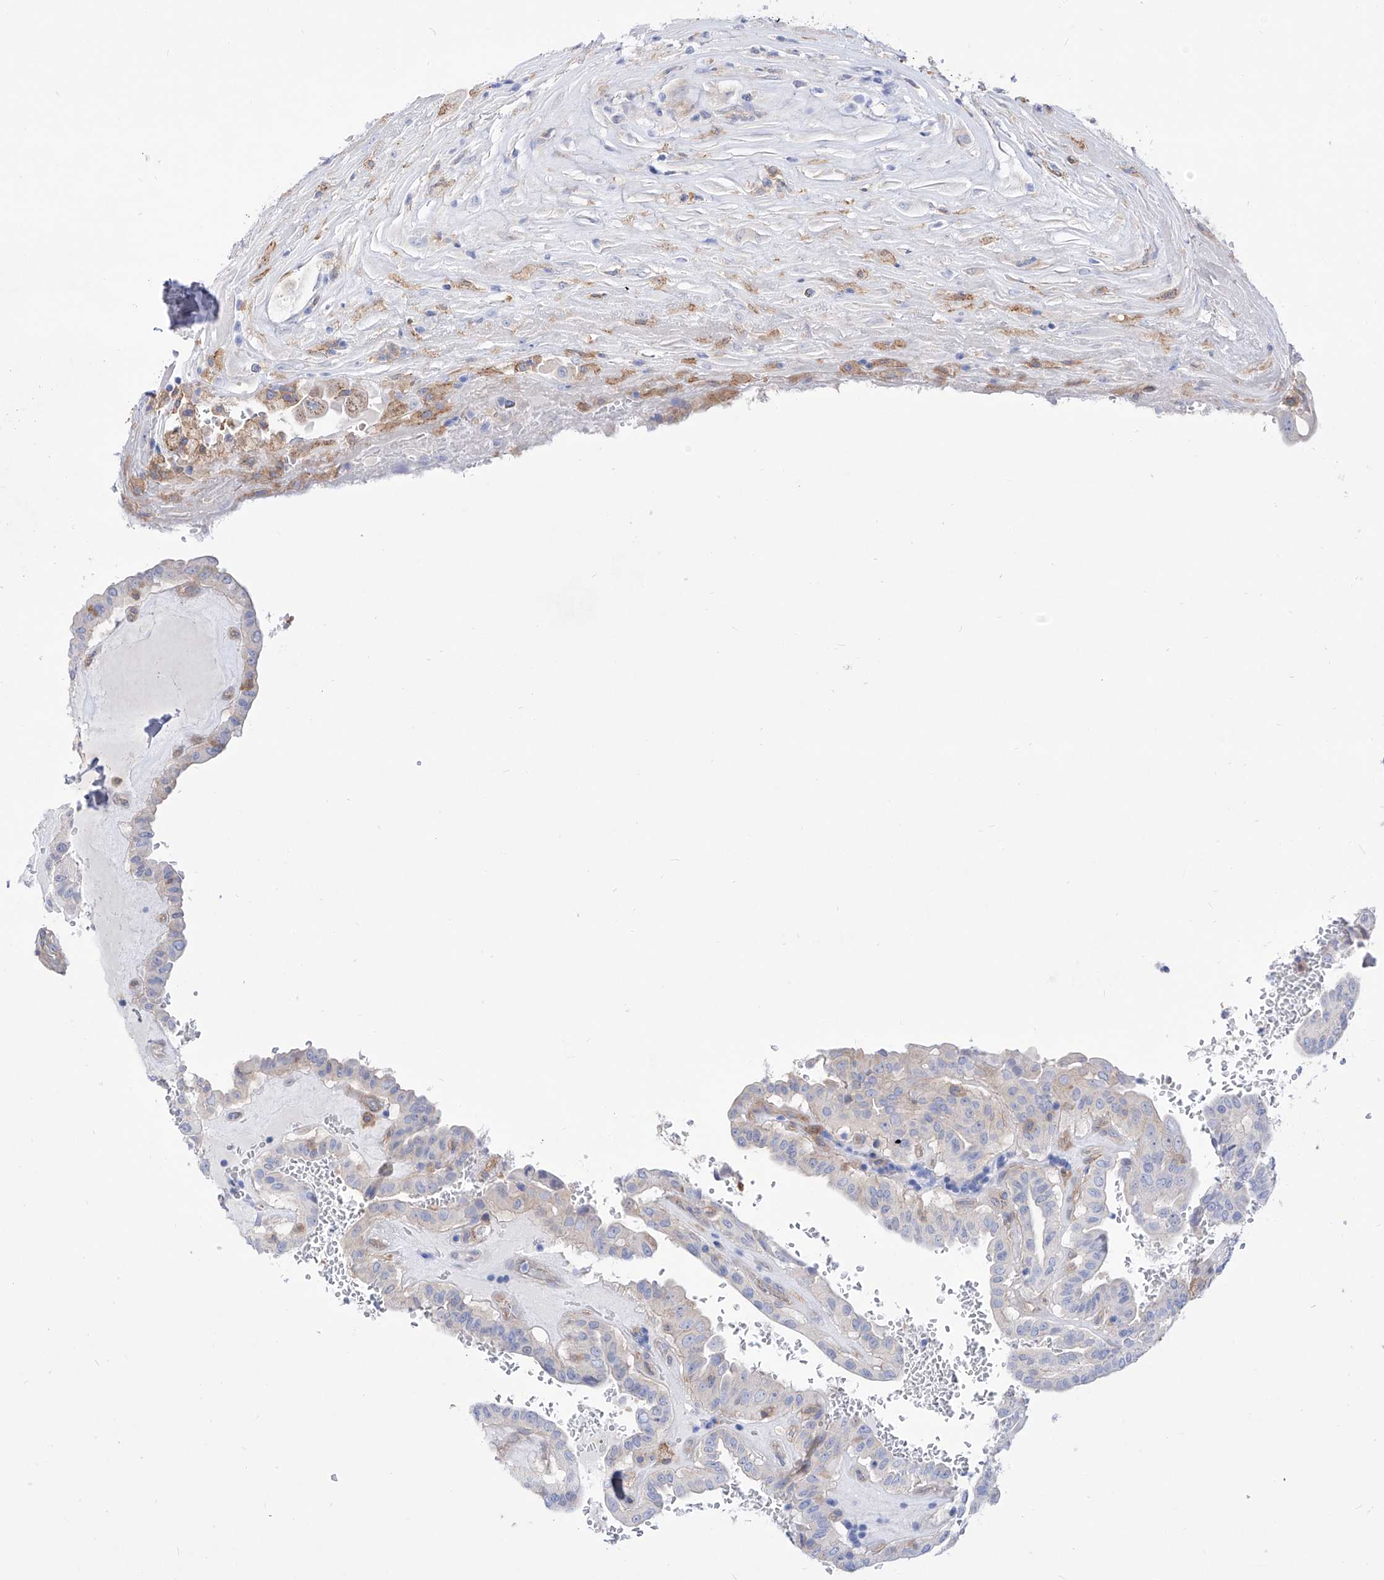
{"staining": {"intensity": "negative", "quantity": "none", "location": "none"}, "tissue": "thyroid cancer", "cell_type": "Tumor cells", "image_type": "cancer", "snomed": [{"axis": "morphology", "description": "Papillary adenocarcinoma, NOS"}, {"axis": "topography", "description": "Thyroid gland"}], "caption": "Immunohistochemistry histopathology image of neoplastic tissue: thyroid papillary adenocarcinoma stained with DAB (3,3'-diaminobenzidine) demonstrates no significant protein positivity in tumor cells.", "gene": "ZNF653", "patient": {"sex": "male", "age": 77}}